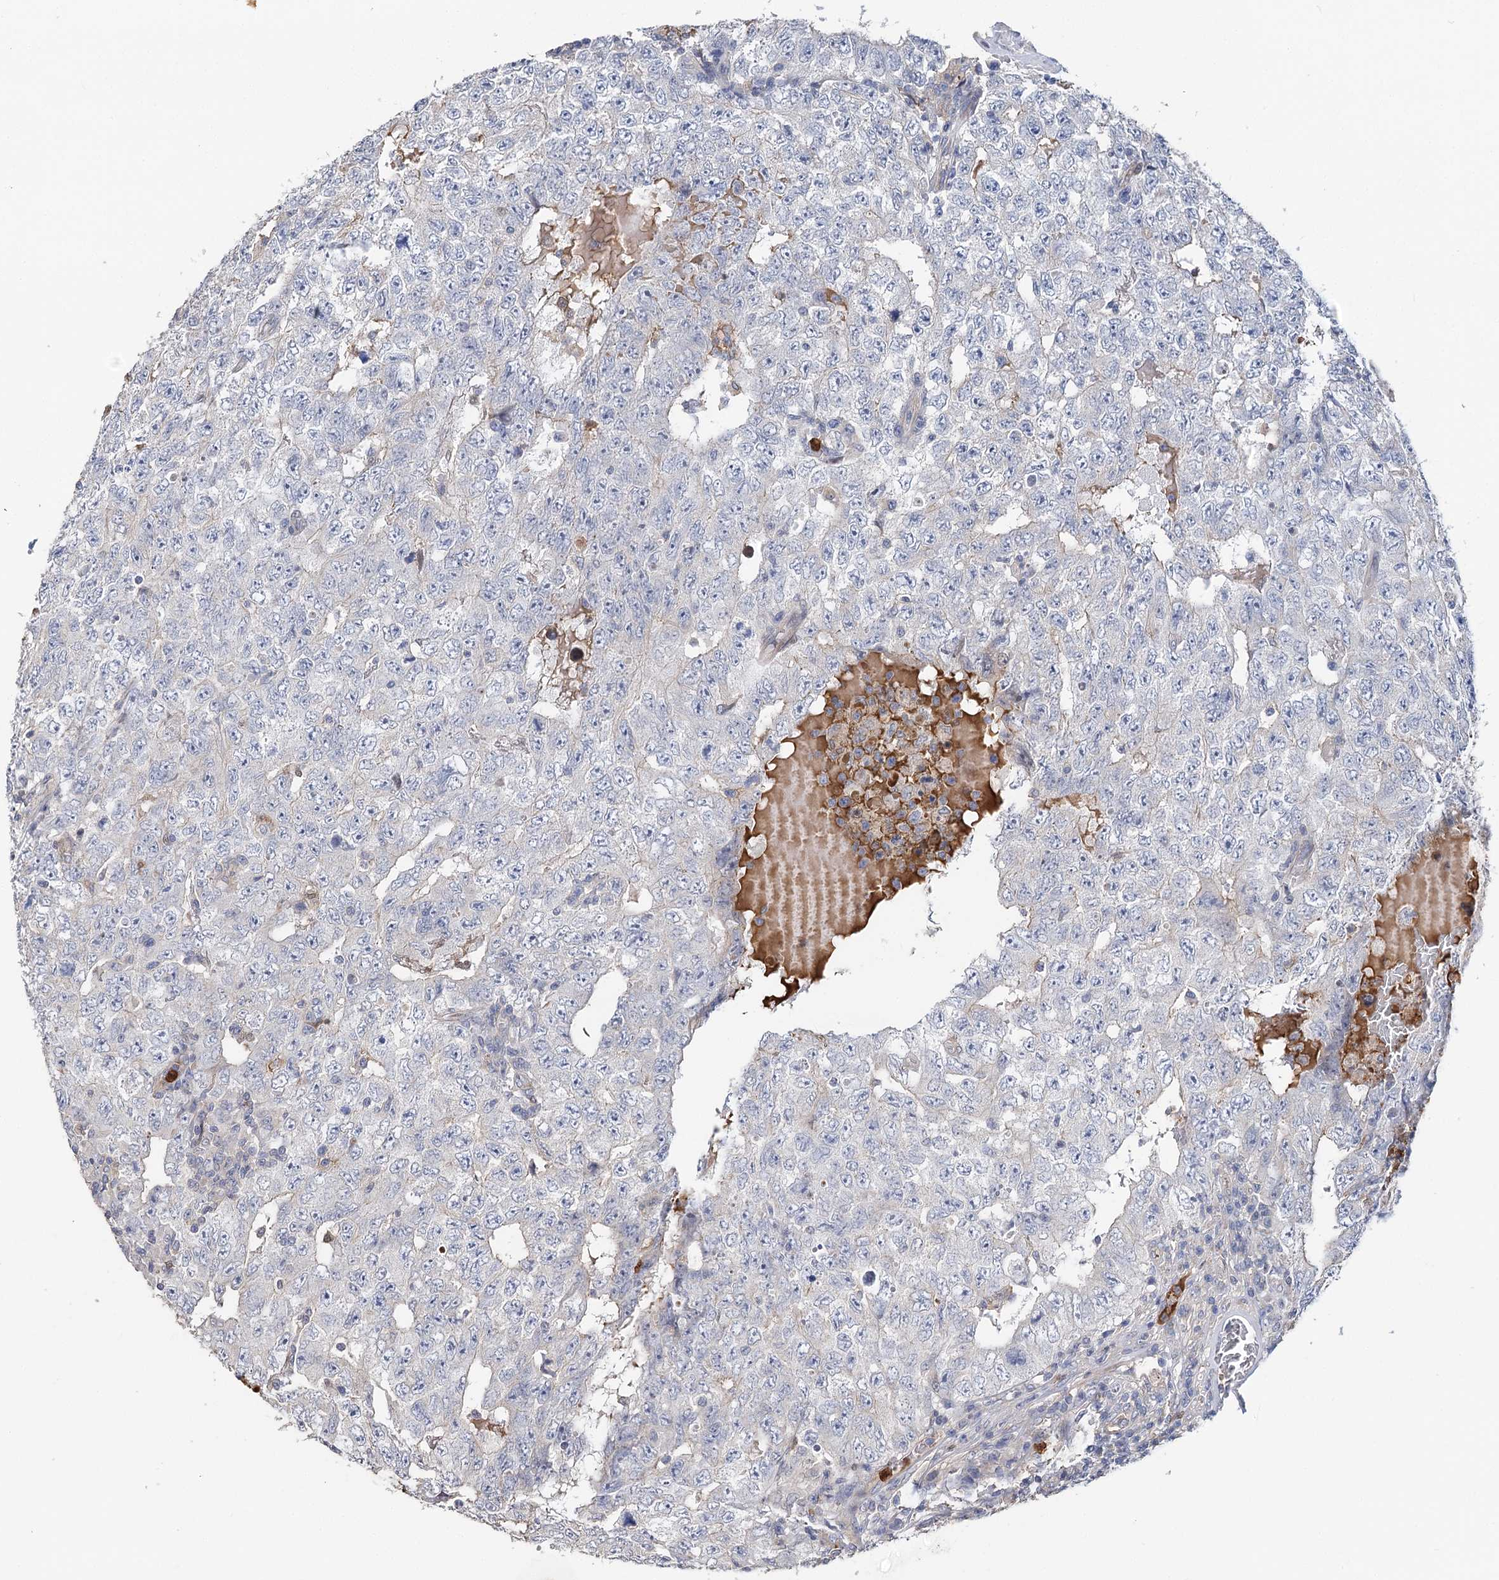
{"staining": {"intensity": "negative", "quantity": "none", "location": "none"}, "tissue": "testis cancer", "cell_type": "Tumor cells", "image_type": "cancer", "snomed": [{"axis": "morphology", "description": "Carcinoma, Embryonal, NOS"}, {"axis": "topography", "description": "Testis"}], "caption": "This is an IHC histopathology image of testis embryonal carcinoma. There is no staining in tumor cells.", "gene": "EPB41L5", "patient": {"sex": "male", "age": 26}}